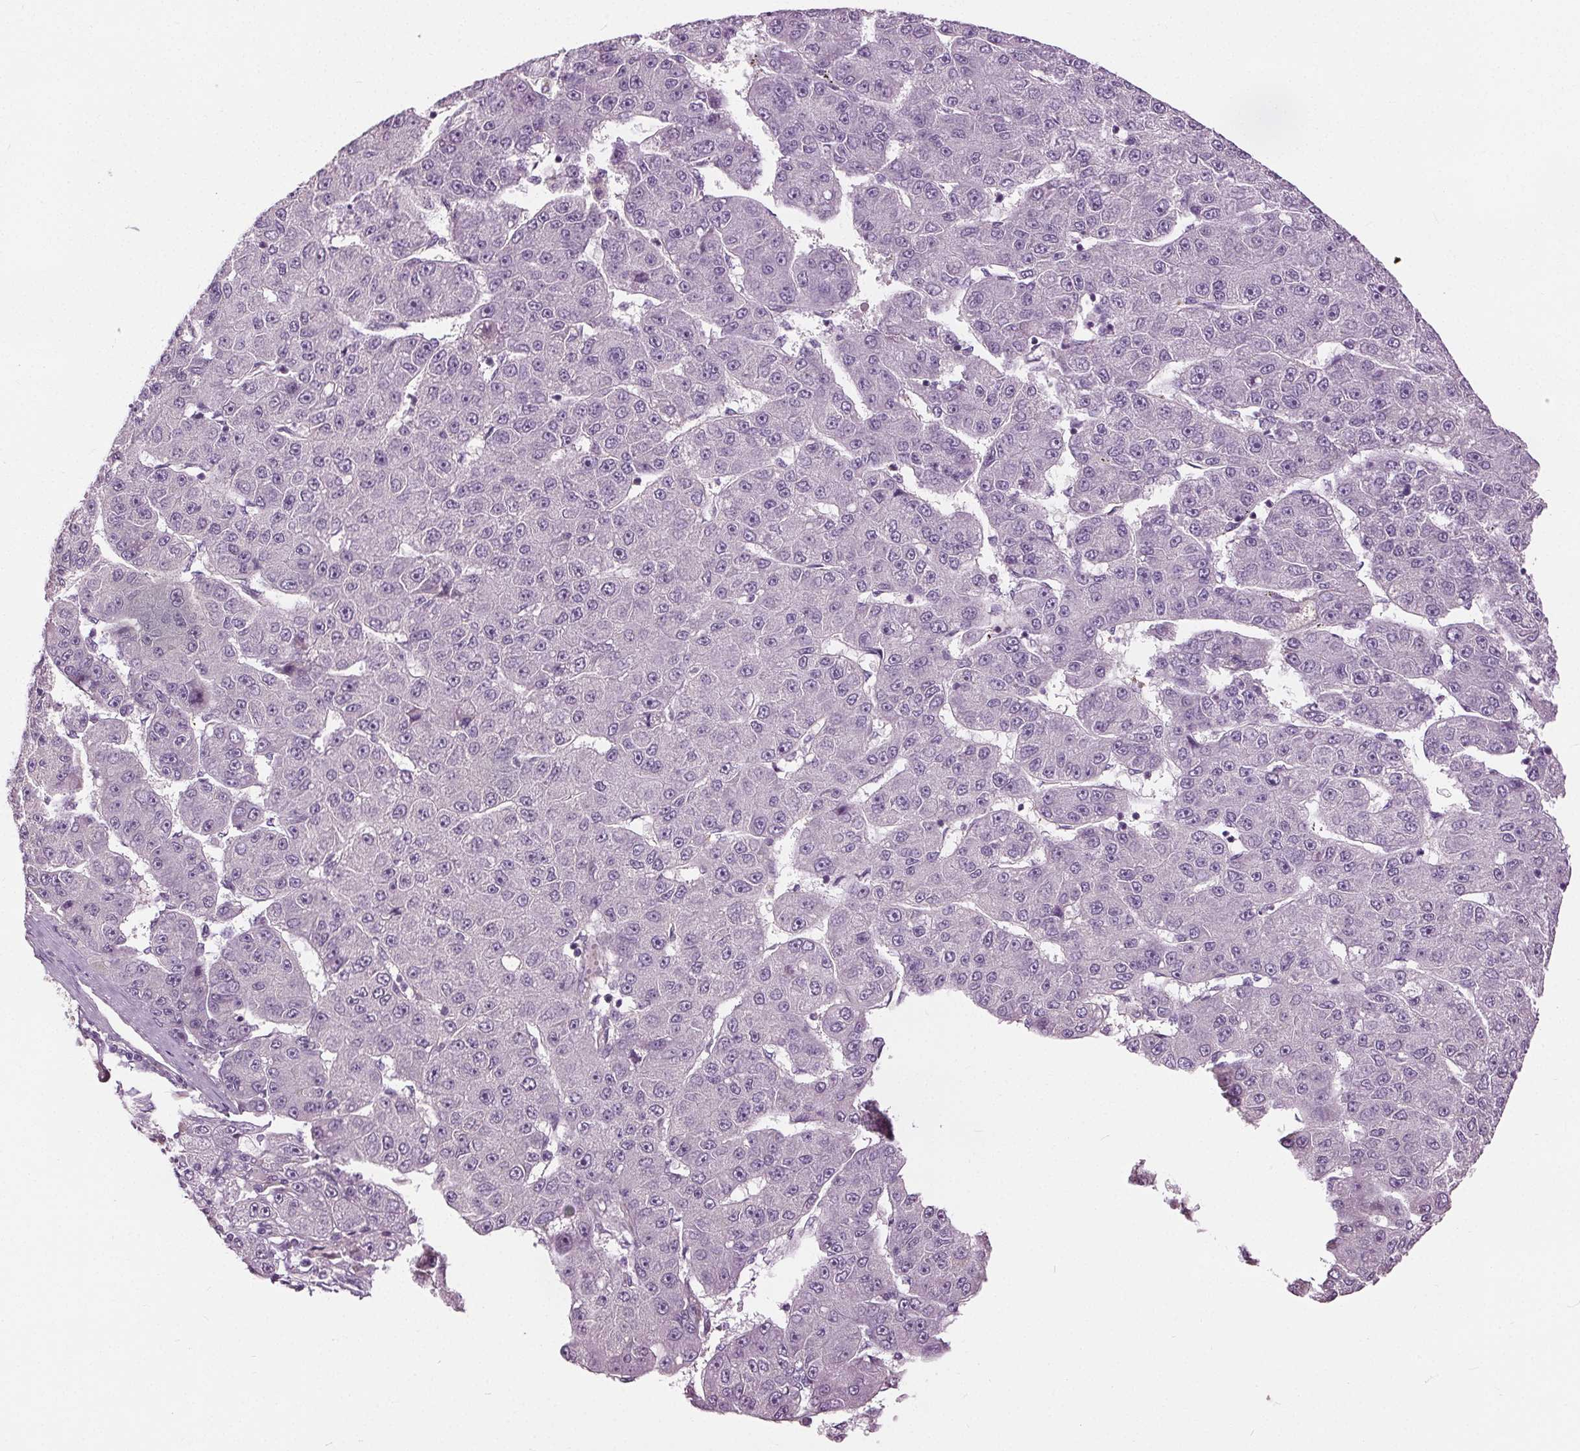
{"staining": {"intensity": "negative", "quantity": "none", "location": "none"}, "tissue": "liver cancer", "cell_type": "Tumor cells", "image_type": "cancer", "snomed": [{"axis": "morphology", "description": "Carcinoma, Hepatocellular, NOS"}, {"axis": "topography", "description": "Liver"}], "caption": "A histopathology image of human liver cancer (hepatocellular carcinoma) is negative for staining in tumor cells.", "gene": "RASA1", "patient": {"sex": "male", "age": 67}}